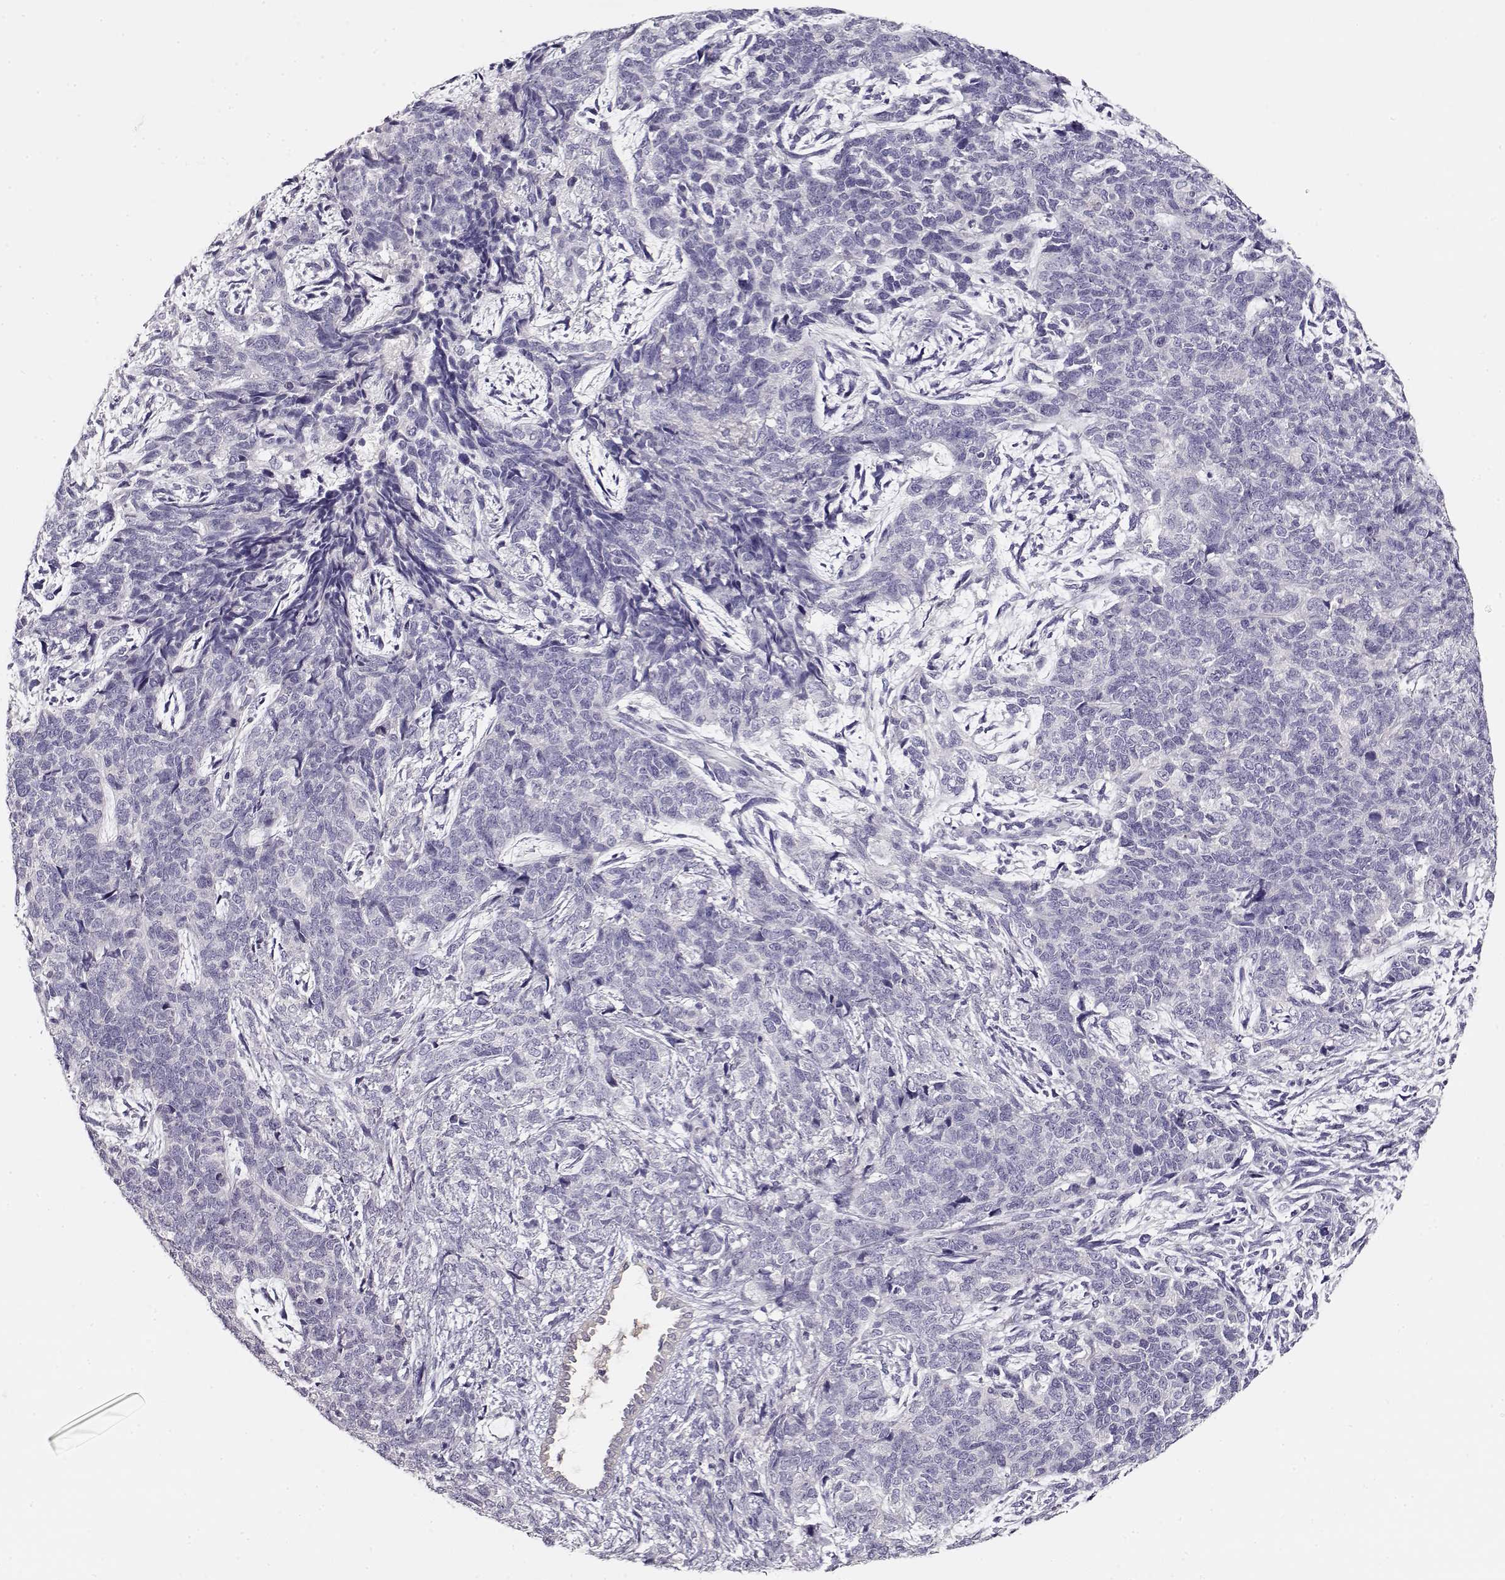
{"staining": {"intensity": "negative", "quantity": "none", "location": "none"}, "tissue": "cervical cancer", "cell_type": "Tumor cells", "image_type": "cancer", "snomed": [{"axis": "morphology", "description": "Squamous cell carcinoma, NOS"}, {"axis": "topography", "description": "Cervix"}], "caption": "A high-resolution photomicrograph shows immunohistochemistry (IHC) staining of cervical cancer, which exhibits no significant staining in tumor cells. (Stains: DAB IHC with hematoxylin counter stain, Microscopy: brightfield microscopy at high magnification).", "gene": "NDRG4", "patient": {"sex": "female", "age": 63}}